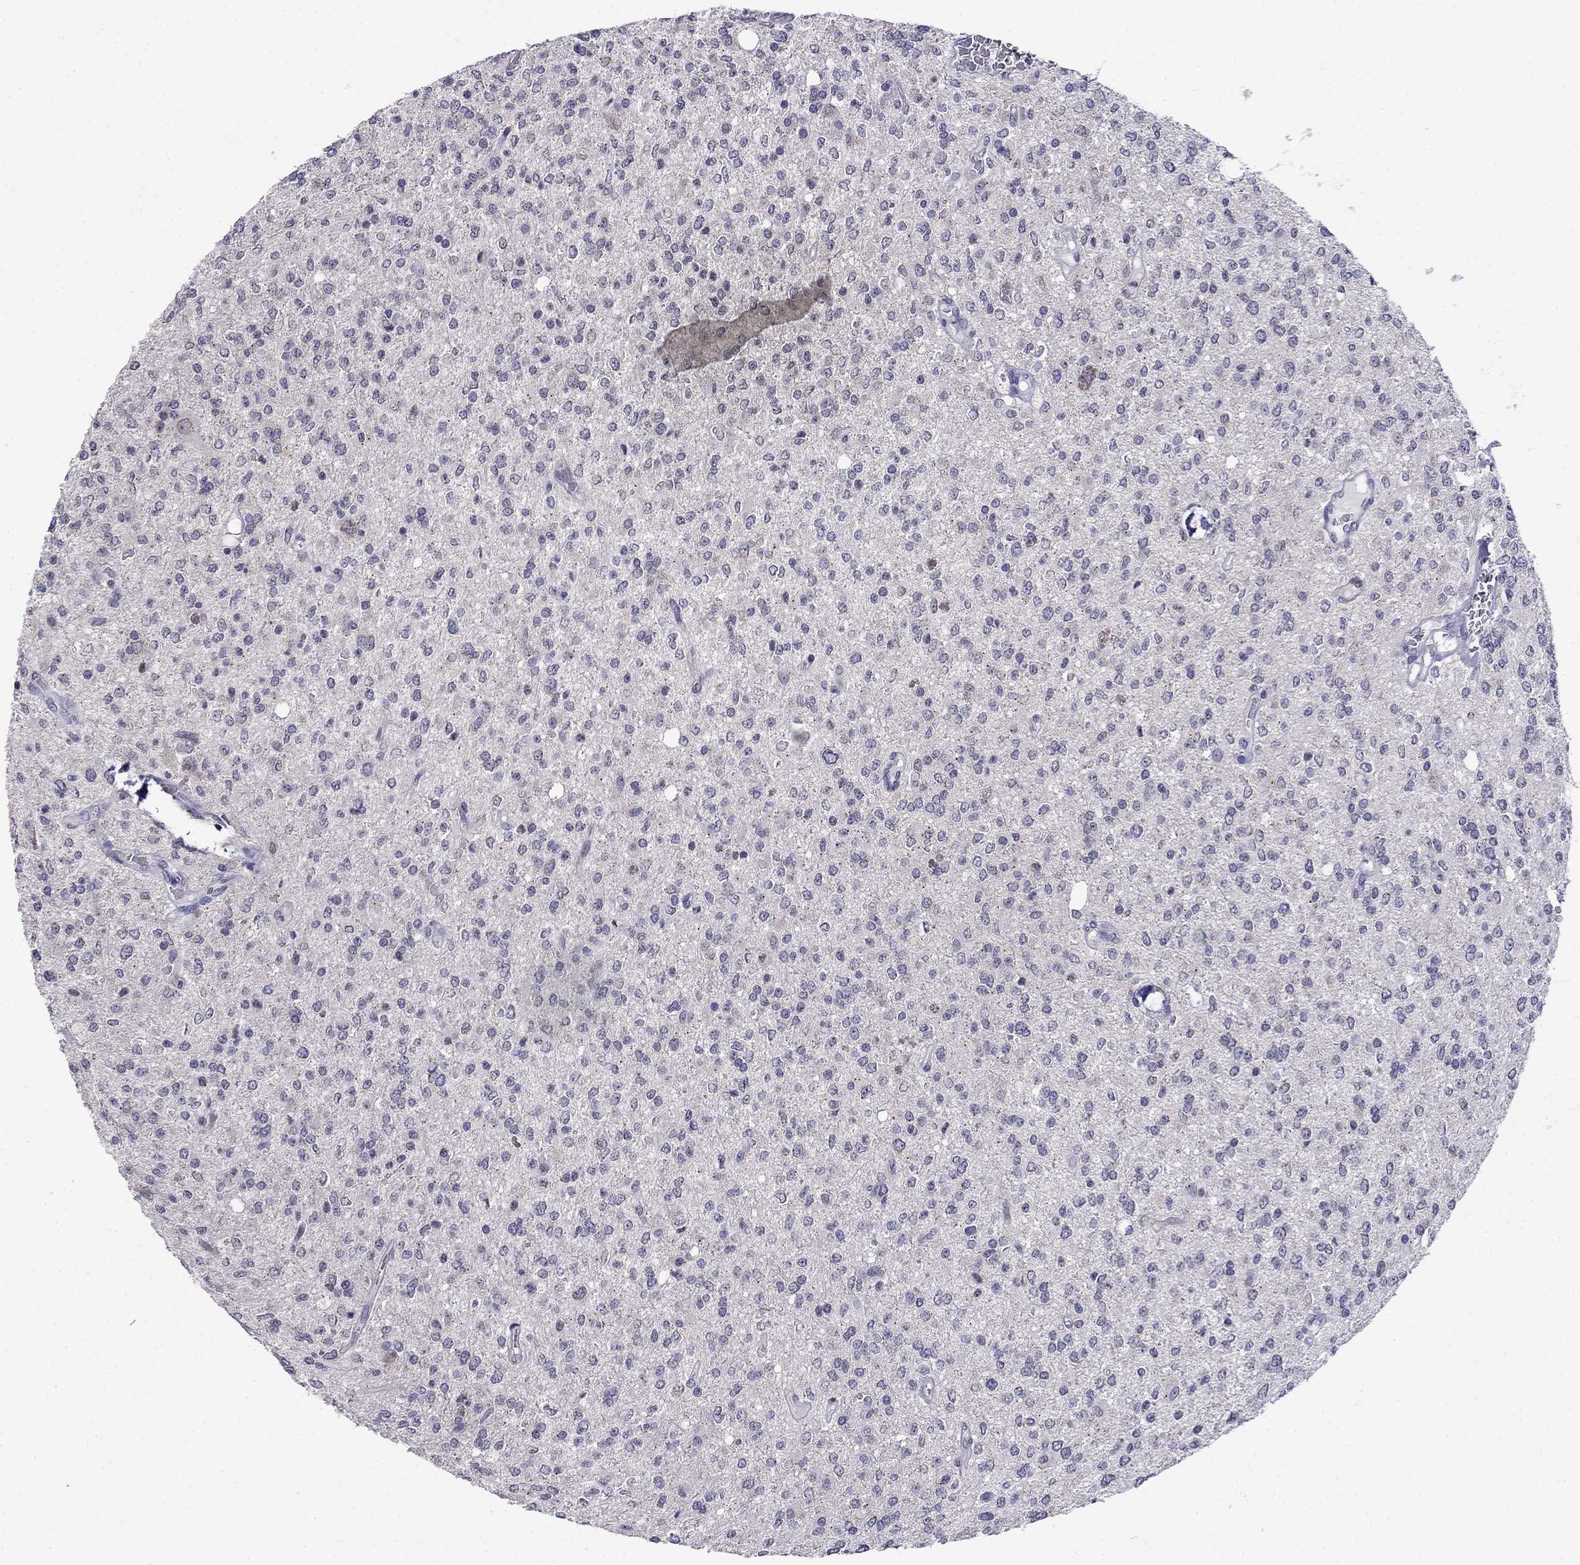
{"staining": {"intensity": "negative", "quantity": "none", "location": "none"}, "tissue": "glioma", "cell_type": "Tumor cells", "image_type": "cancer", "snomed": [{"axis": "morphology", "description": "Glioma, malignant, Low grade"}, {"axis": "topography", "description": "Brain"}], "caption": "This photomicrograph is of glioma stained with IHC to label a protein in brown with the nuclei are counter-stained blue. There is no expression in tumor cells. (Brightfield microscopy of DAB (3,3'-diaminobenzidine) IHC at high magnification).", "gene": "PRR18", "patient": {"sex": "male", "age": 67}}